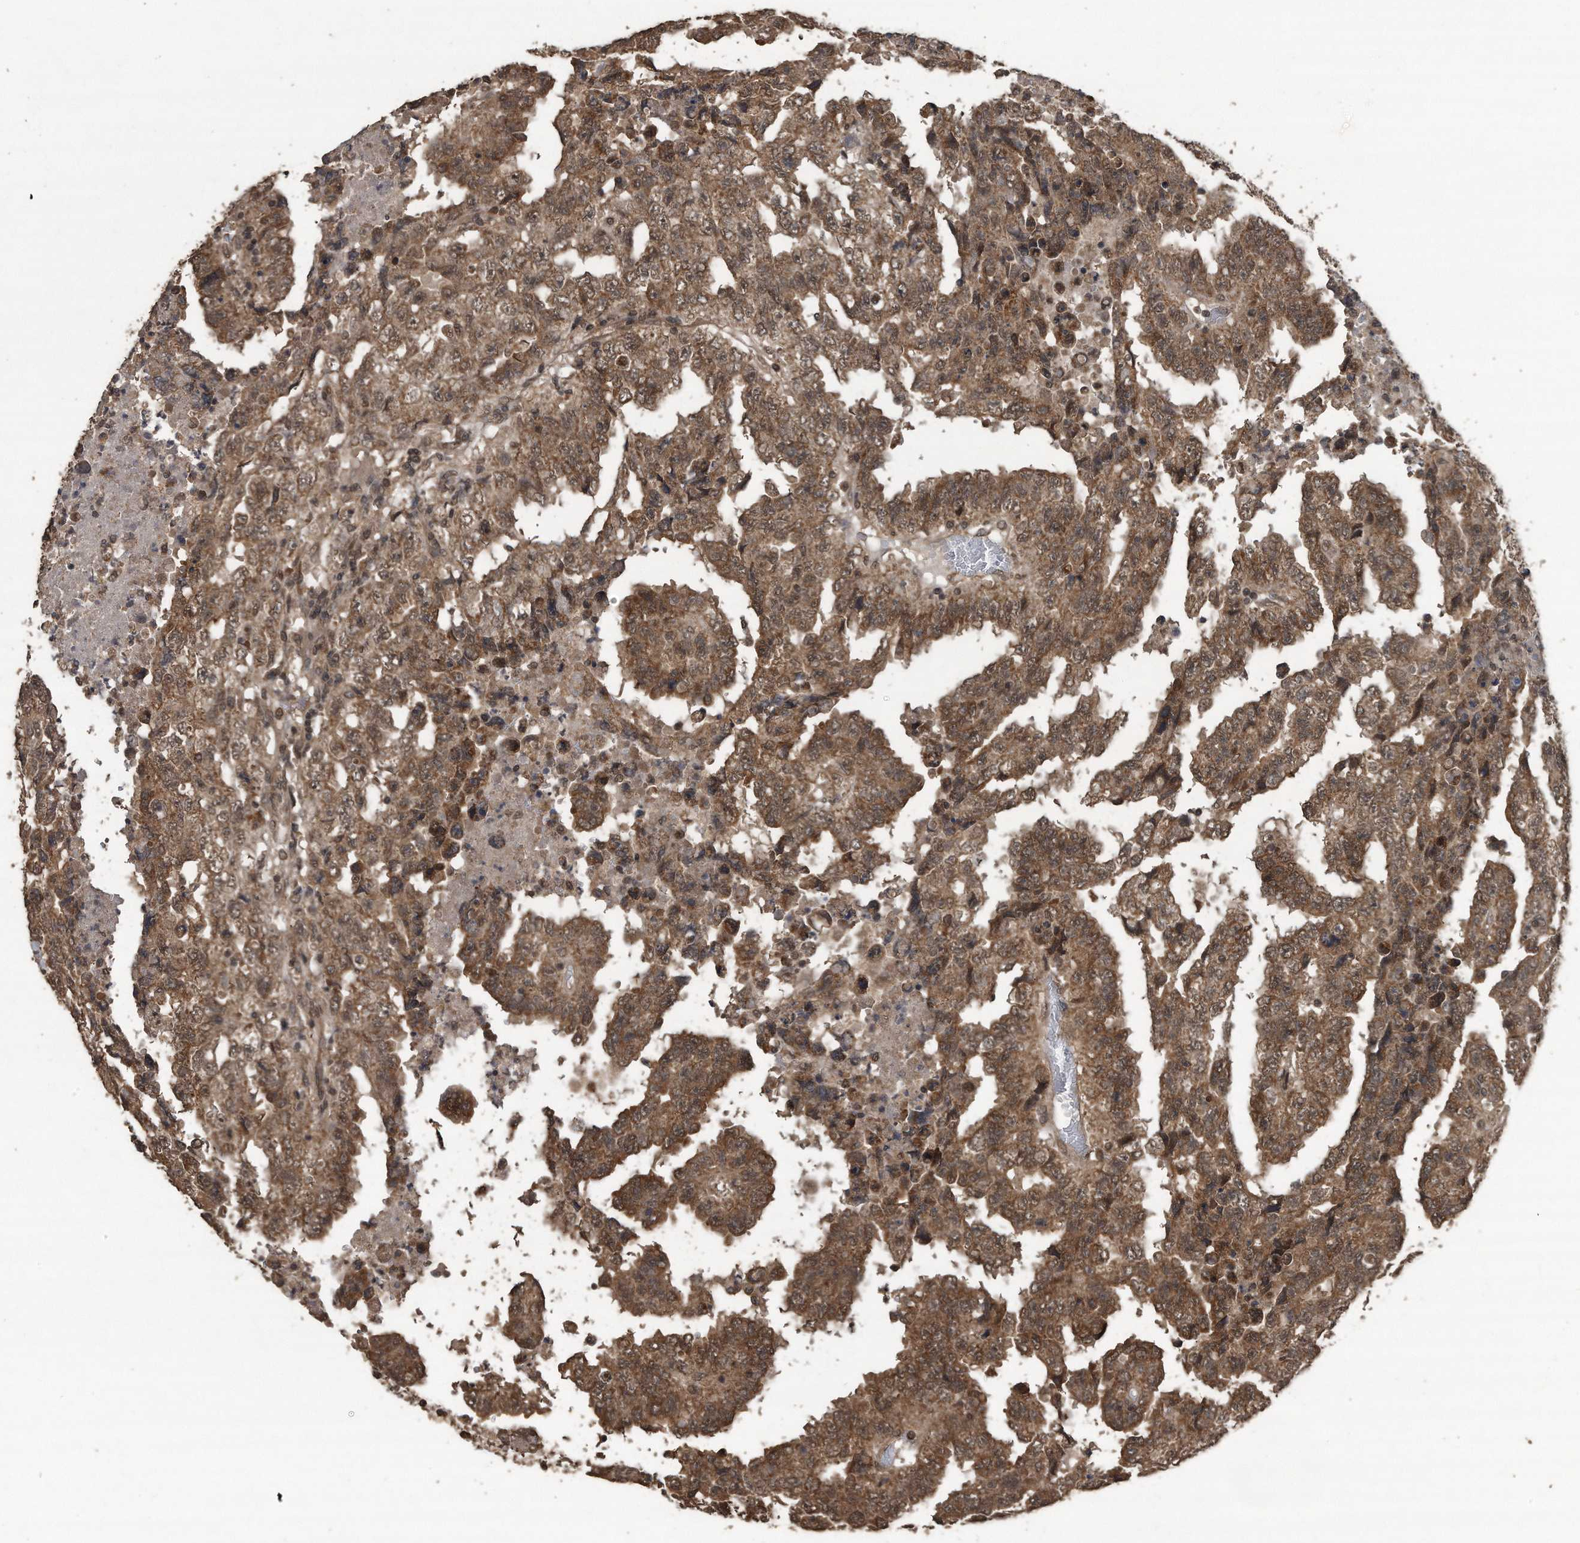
{"staining": {"intensity": "moderate", "quantity": ">75%", "location": "cytoplasmic/membranous"}, "tissue": "testis cancer", "cell_type": "Tumor cells", "image_type": "cancer", "snomed": [{"axis": "morphology", "description": "Necrosis, NOS"}, {"axis": "morphology", "description": "Carcinoma, Embryonal, NOS"}, {"axis": "topography", "description": "Testis"}], "caption": "Protein analysis of testis cancer (embryonal carcinoma) tissue reveals moderate cytoplasmic/membranous positivity in approximately >75% of tumor cells.", "gene": "CRYZL1", "patient": {"sex": "male", "age": 19}}